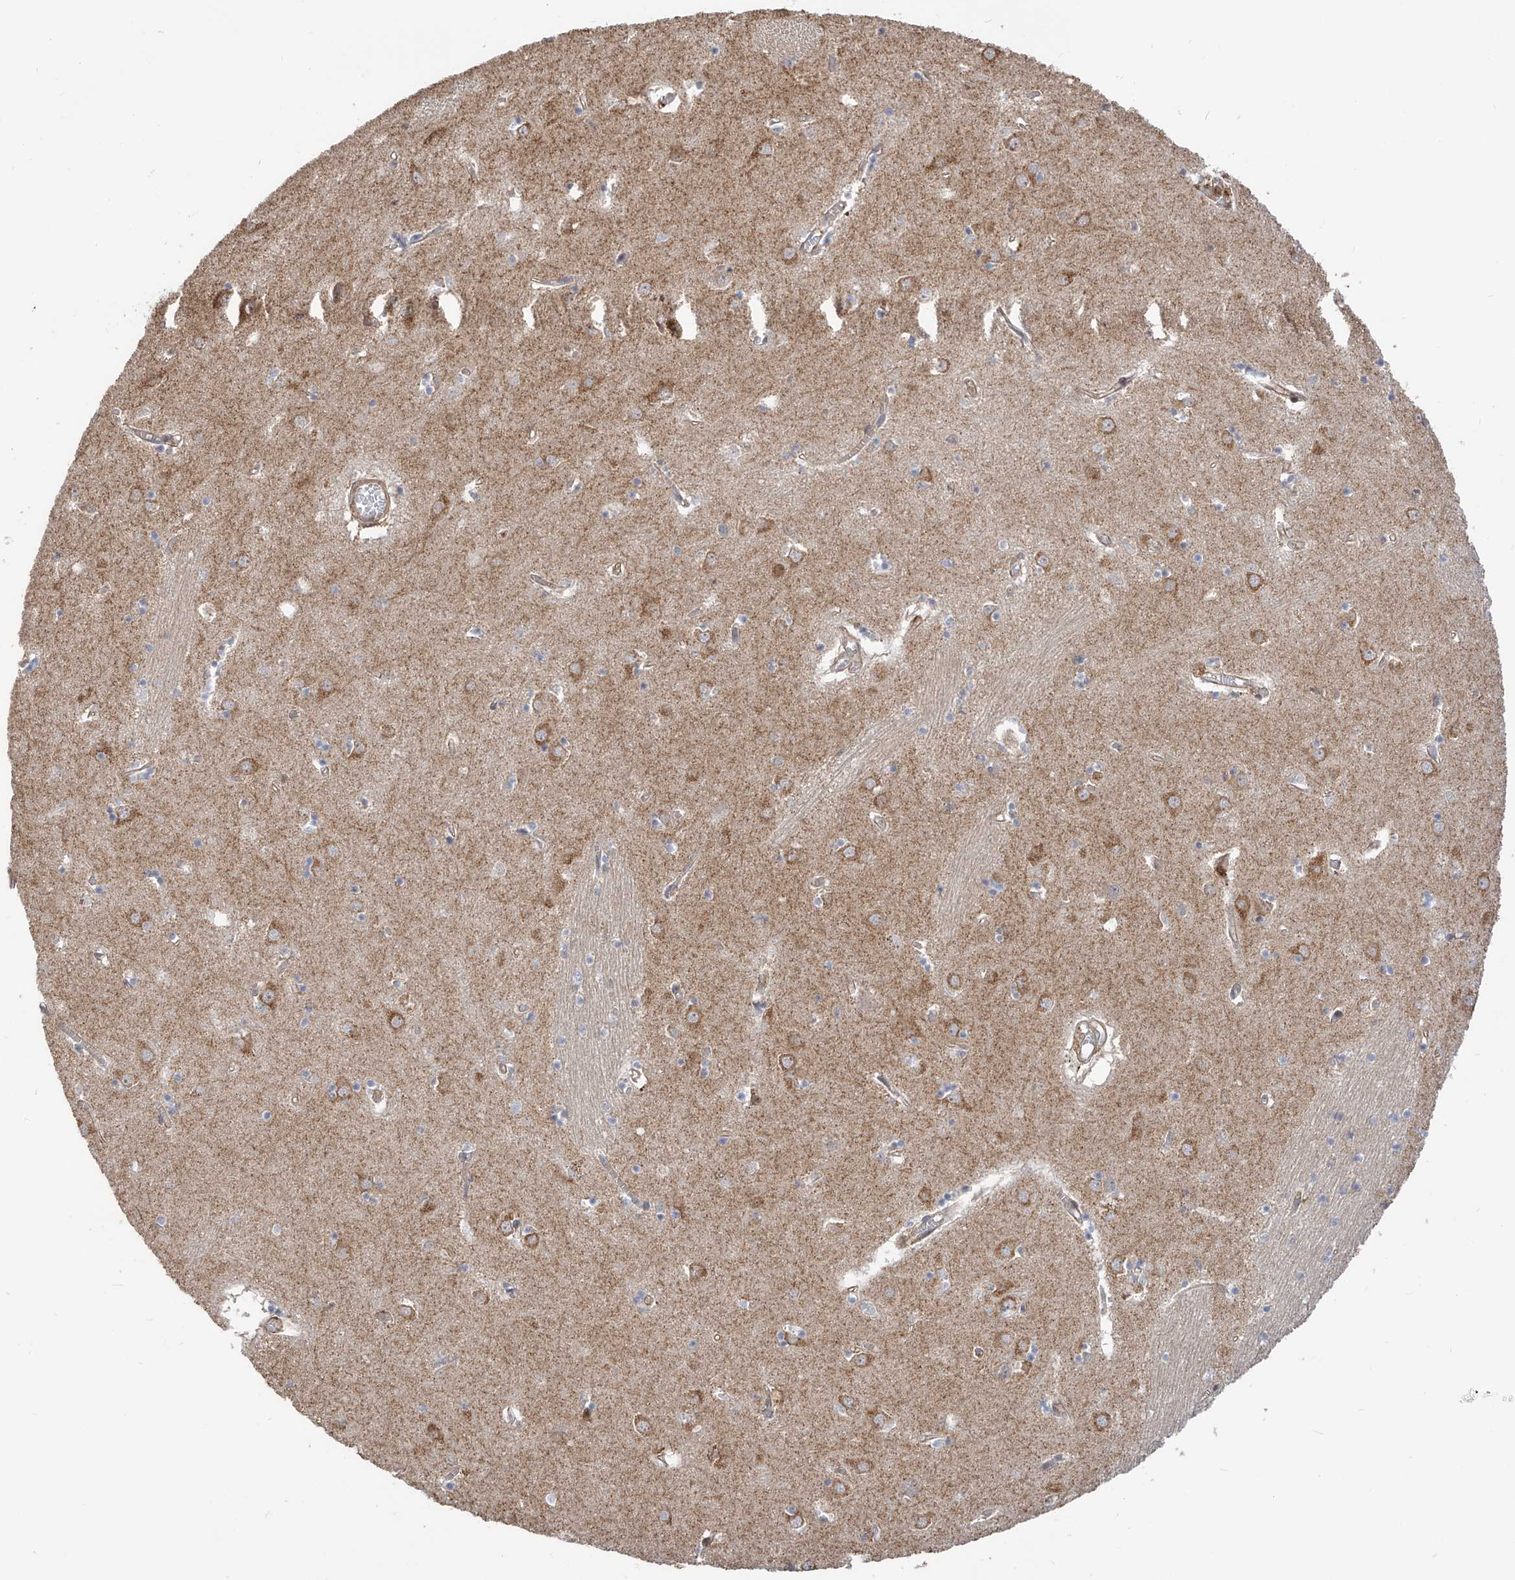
{"staining": {"intensity": "moderate", "quantity": "<25%", "location": "cytoplasmic/membranous"}, "tissue": "caudate", "cell_type": "Glial cells", "image_type": "normal", "snomed": [{"axis": "morphology", "description": "Normal tissue, NOS"}, {"axis": "topography", "description": "Lateral ventricle wall"}], "caption": "This image reveals benign caudate stained with immunohistochemistry to label a protein in brown. The cytoplasmic/membranous of glial cells show moderate positivity for the protein. Nuclei are counter-stained blue.", "gene": "ATAD2B", "patient": {"sex": "male", "age": 70}}